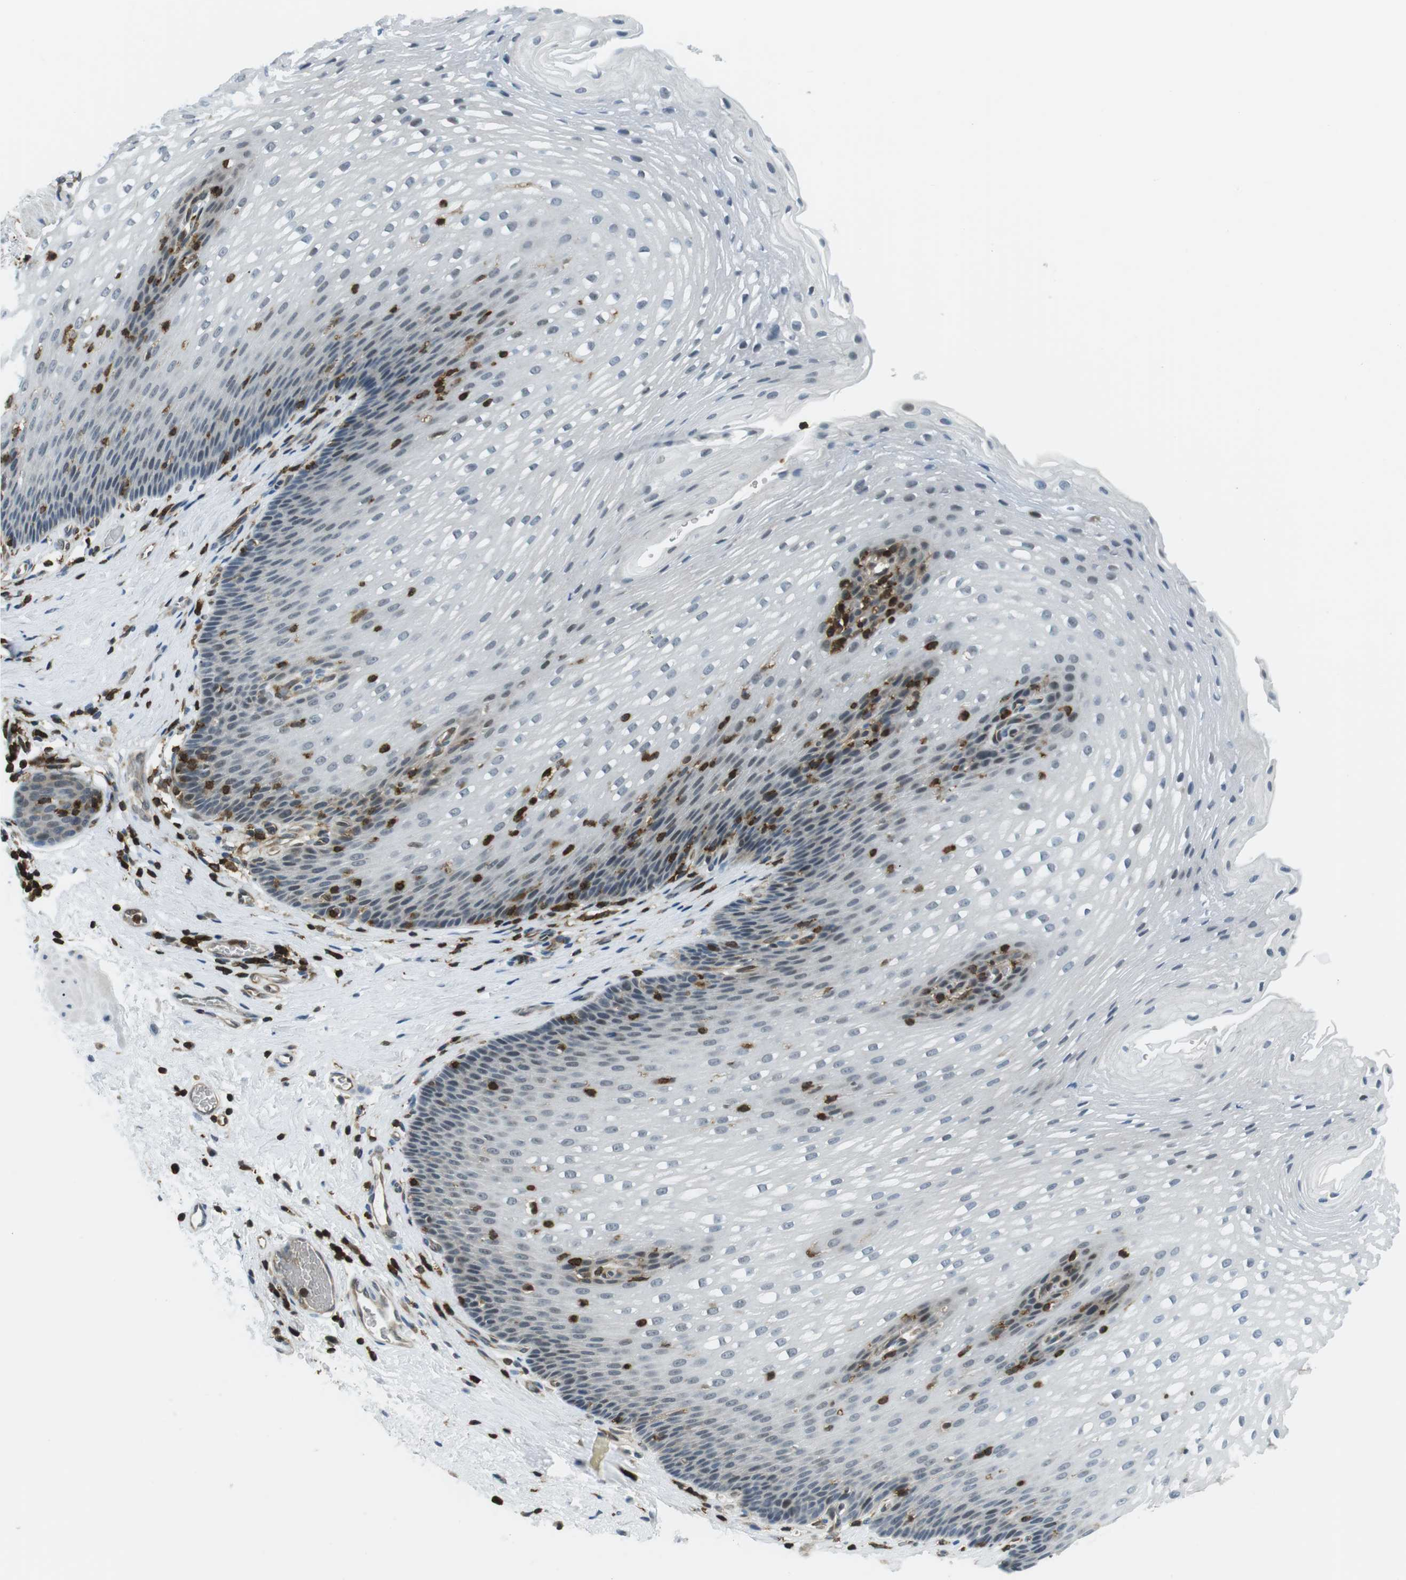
{"staining": {"intensity": "negative", "quantity": "none", "location": "none"}, "tissue": "esophagus", "cell_type": "Squamous epithelial cells", "image_type": "normal", "snomed": [{"axis": "morphology", "description": "Normal tissue, NOS"}, {"axis": "topography", "description": "Esophagus"}], "caption": "The micrograph exhibits no significant expression in squamous epithelial cells of esophagus. Nuclei are stained in blue.", "gene": "STK10", "patient": {"sex": "male", "age": 48}}